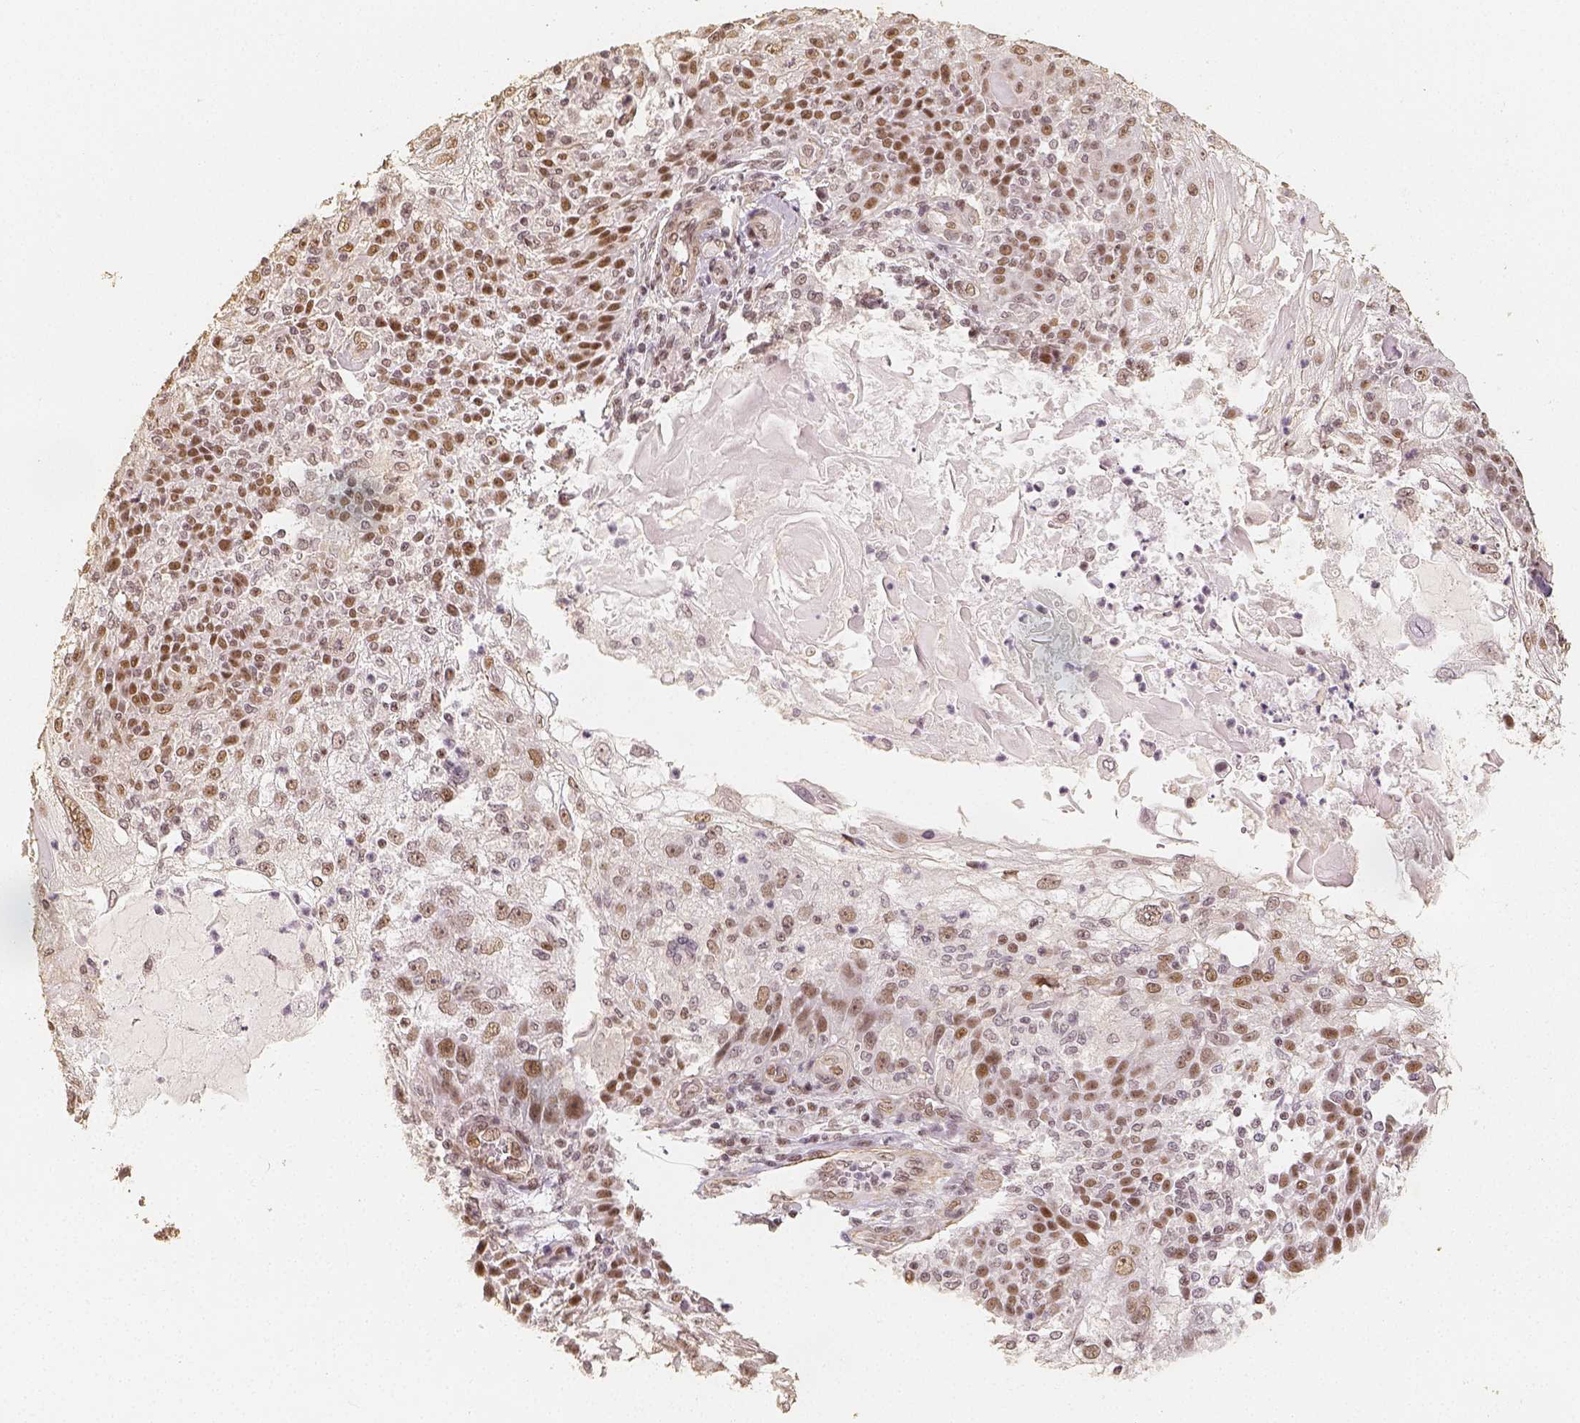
{"staining": {"intensity": "moderate", "quantity": ">75%", "location": "nuclear"}, "tissue": "skin cancer", "cell_type": "Tumor cells", "image_type": "cancer", "snomed": [{"axis": "morphology", "description": "Normal tissue, NOS"}, {"axis": "morphology", "description": "Squamous cell carcinoma, NOS"}, {"axis": "topography", "description": "Skin"}], "caption": "Human skin cancer (squamous cell carcinoma) stained for a protein (brown) shows moderate nuclear positive expression in approximately >75% of tumor cells.", "gene": "HDAC1", "patient": {"sex": "female", "age": 83}}